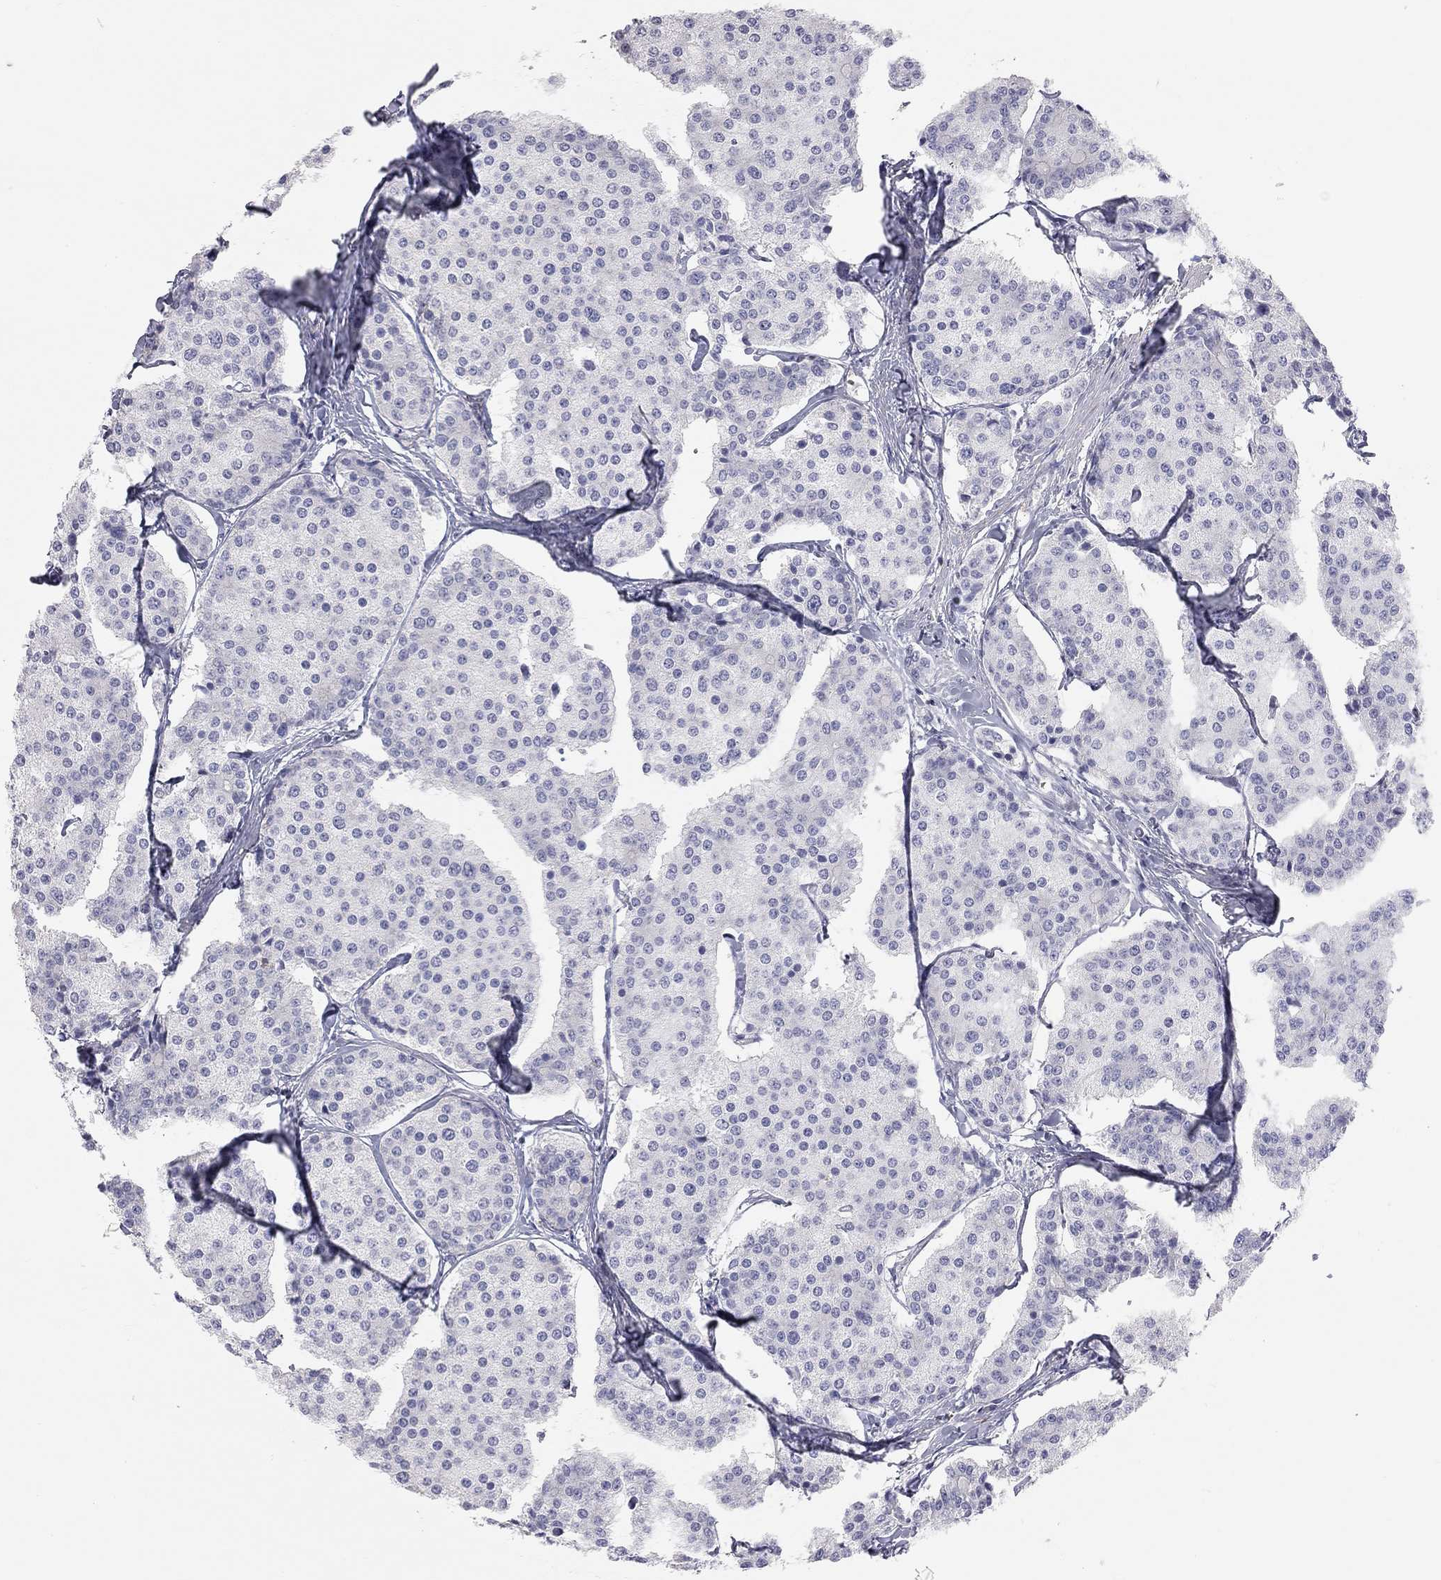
{"staining": {"intensity": "negative", "quantity": "none", "location": "none"}, "tissue": "carcinoid", "cell_type": "Tumor cells", "image_type": "cancer", "snomed": [{"axis": "morphology", "description": "Carcinoid, malignant, NOS"}, {"axis": "topography", "description": "Small intestine"}], "caption": "This image is of malignant carcinoid stained with immunohistochemistry (IHC) to label a protein in brown with the nuclei are counter-stained blue. There is no staining in tumor cells. The staining was performed using DAB to visualize the protein expression in brown, while the nuclei were stained in blue with hematoxylin (Magnification: 20x).", "gene": "ADCYAP1", "patient": {"sex": "female", "age": 65}}